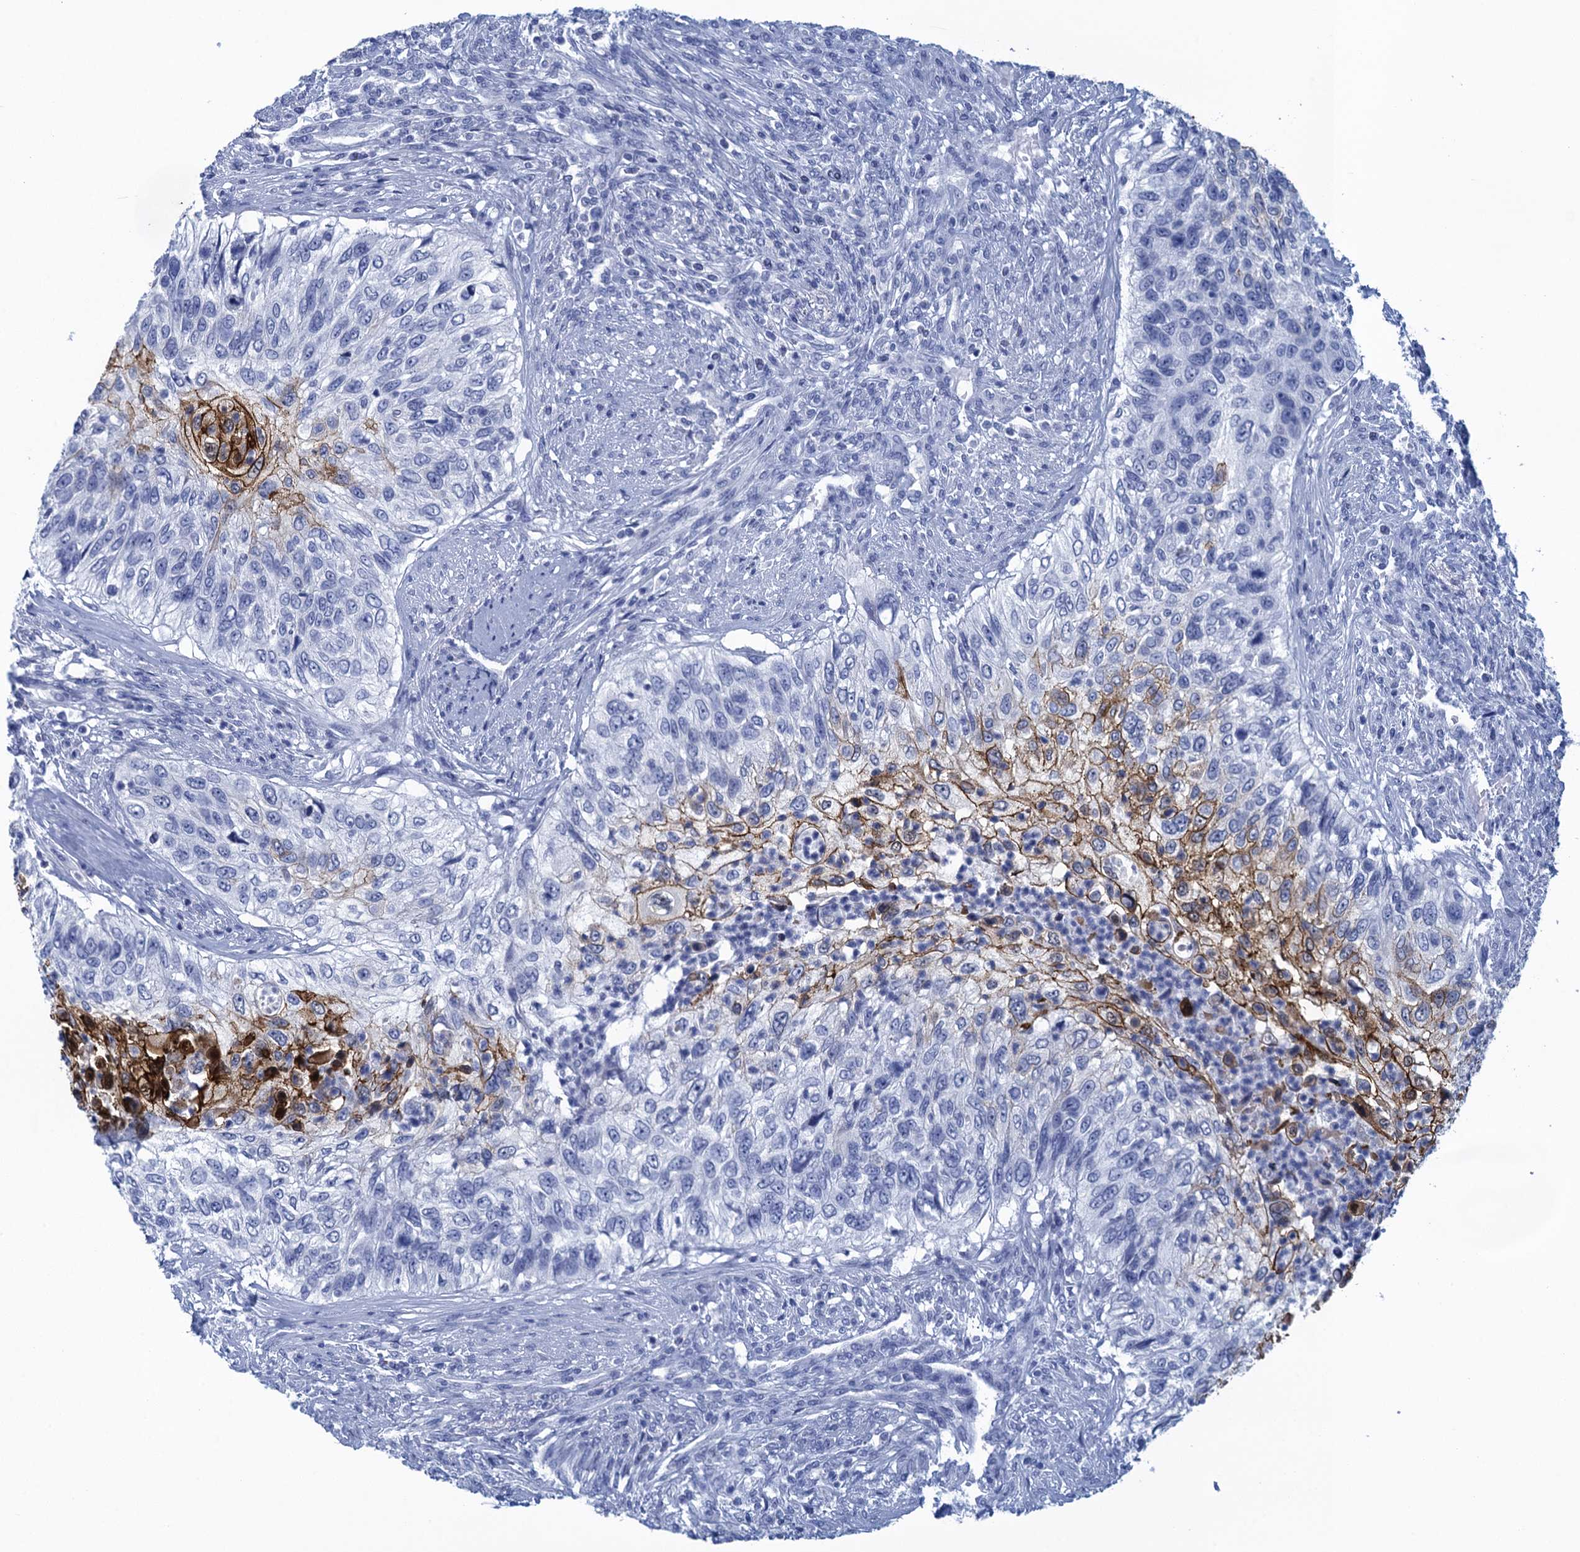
{"staining": {"intensity": "strong", "quantity": "<25%", "location": "cytoplasmic/membranous"}, "tissue": "urothelial cancer", "cell_type": "Tumor cells", "image_type": "cancer", "snomed": [{"axis": "morphology", "description": "Urothelial carcinoma, High grade"}, {"axis": "topography", "description": "Urinary bladder"}], "caption": "High-grade urothelial carcinoma tissue shows strong cytoplasmic/membranous staining in approximately <25% of tumor cells, visualized by immunohistochemistry.", "gene": "SCEL", "patient": {"sex": "female", "age": 60}}